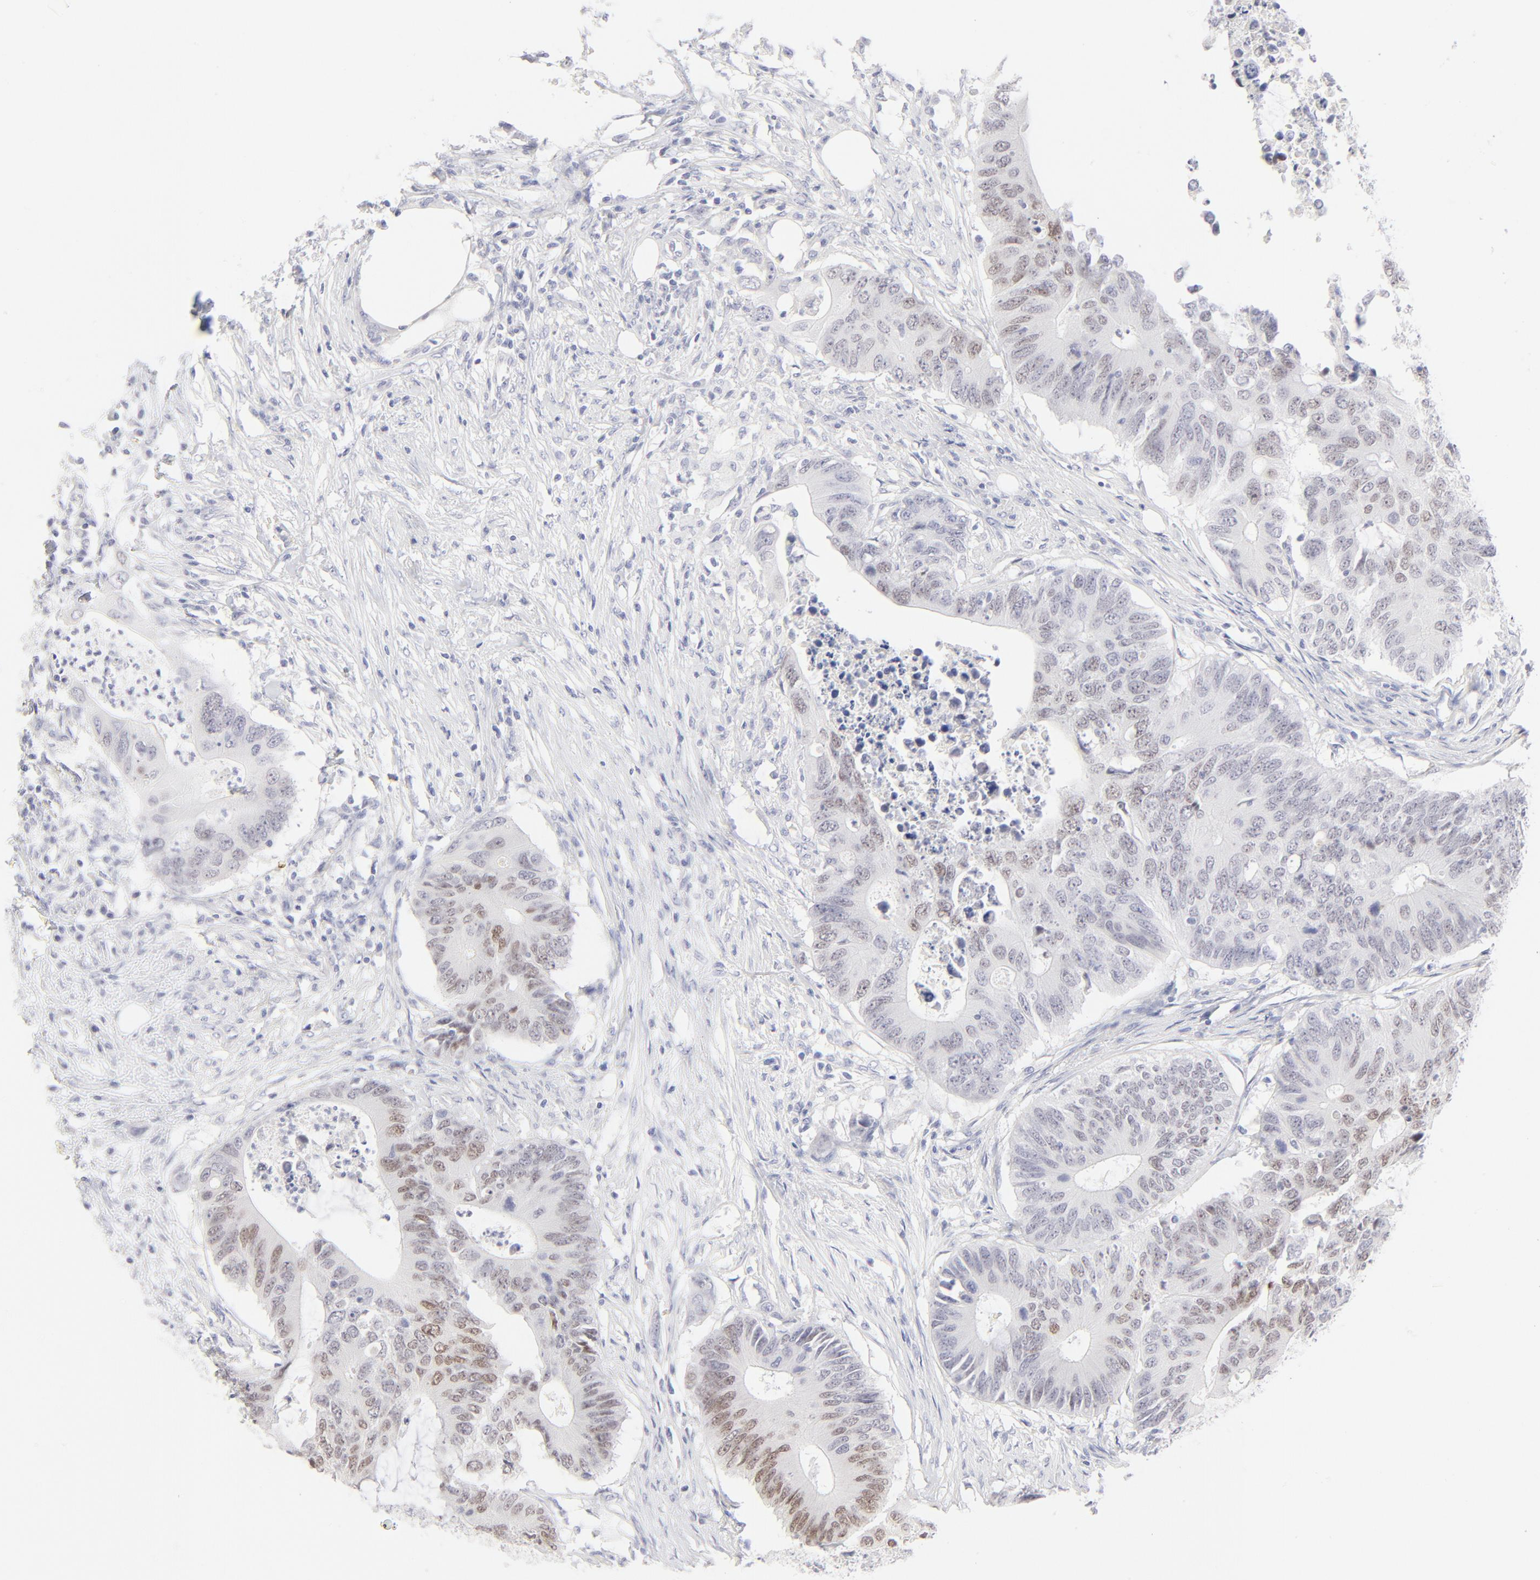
{"staining": {"intensity": "moderate", "quantity": "25%-75%", "location": "nuclear"}, "tissue": "colorectal cancer", "cell_type": "Tumor cells", "image_type": "cancer", "snomed": [{"axis": "morphology", "description": "Adenocarcinoma, NOS"}, {"axis": "topography", "description": "Colon"}], "caption": "Colorectal cancer (adenocarcinoma) was stained to show a protein in brown. There is medium levels of moderate nuclear expression in about 25%-75% of tumor cells.", "gene": "ELF3", "patient": {"sex": "male", "age": 71}}